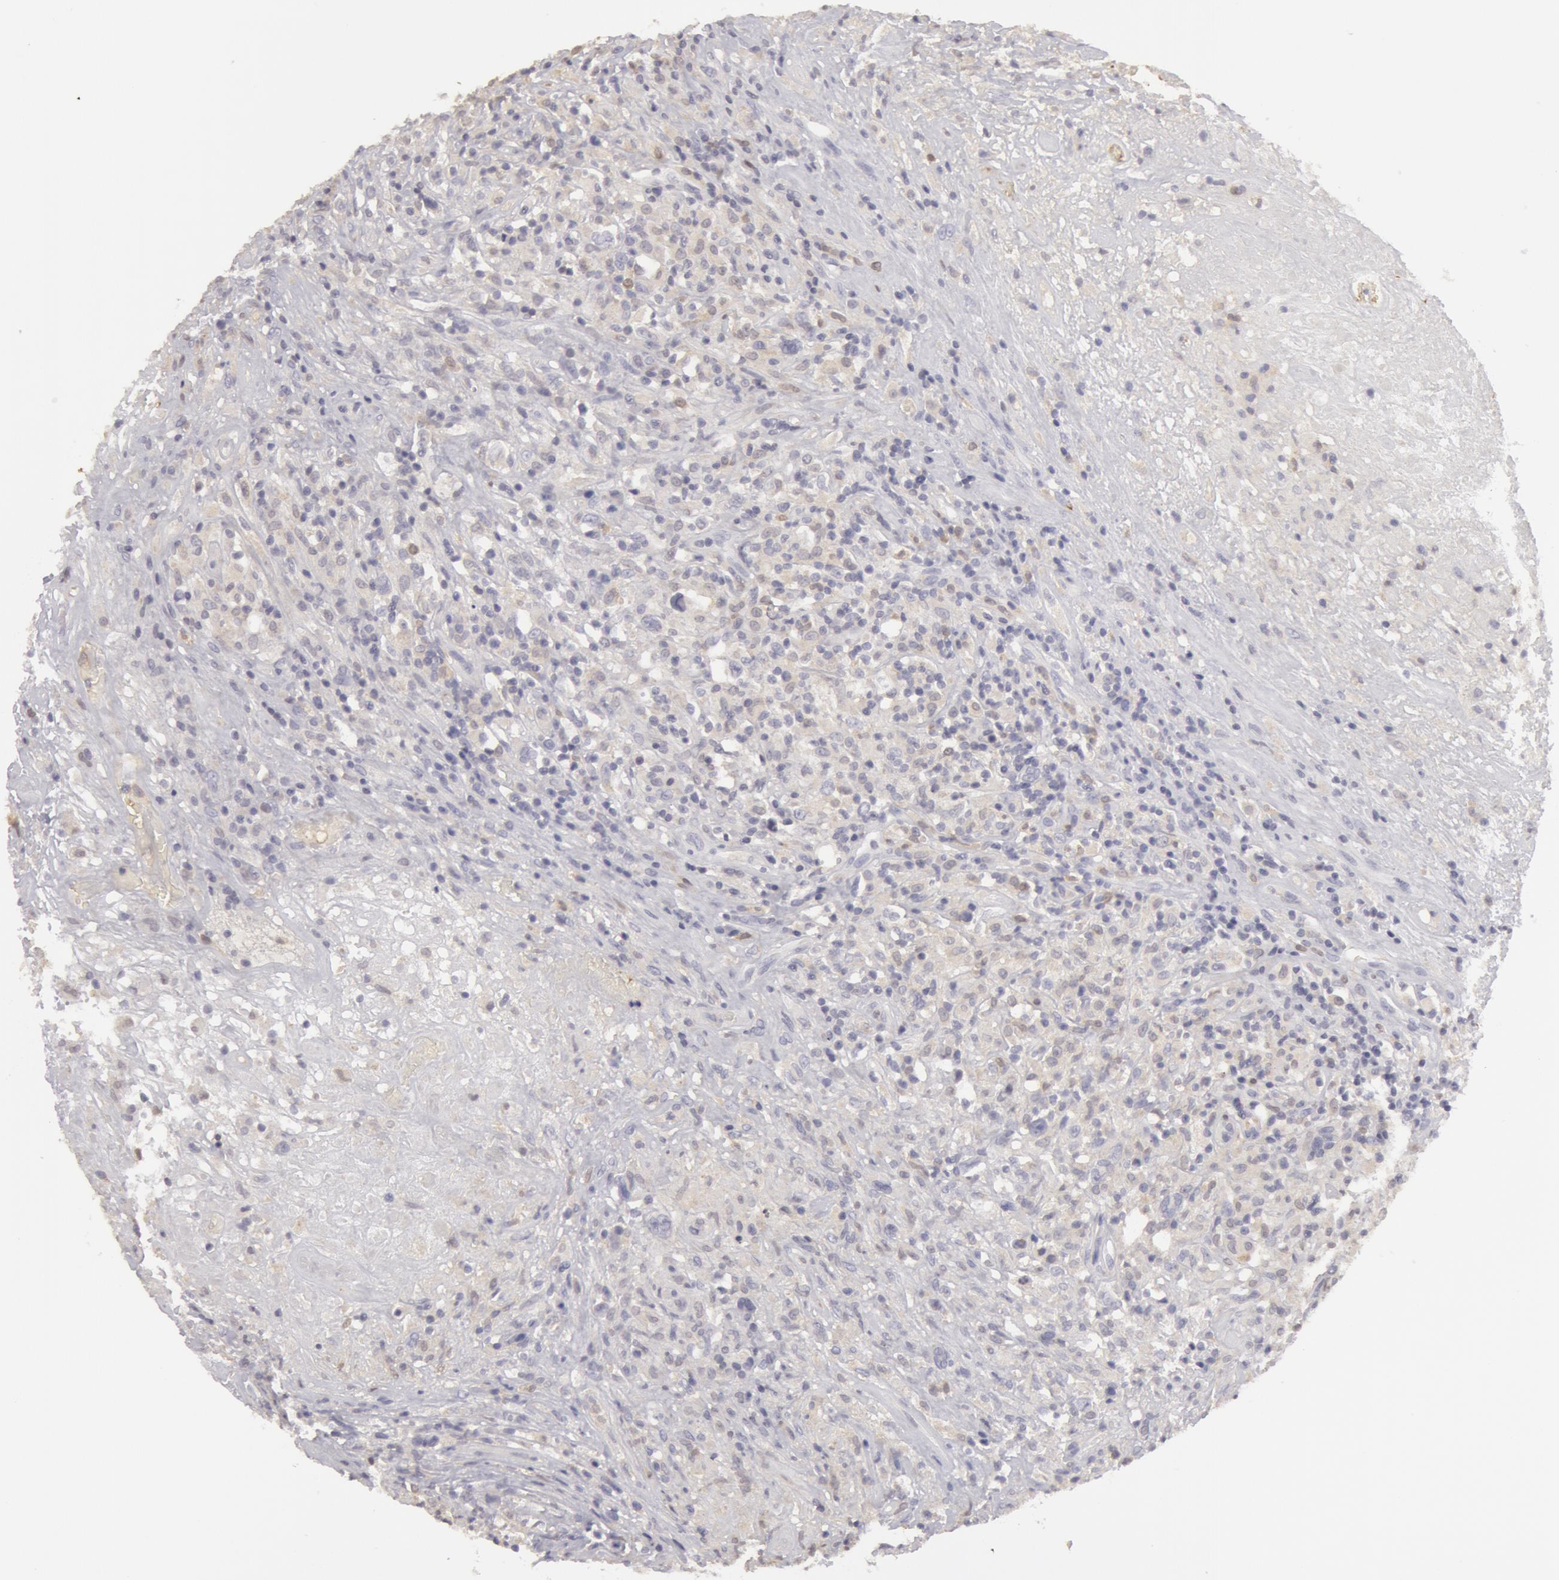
{"staining": {"intensity": "negative", "quantity": "none", "location": "none"}, "tissue": "lymphoma", "cell_type": "Tumor cells", "image_type": "cancer", "snomed": [{"axis": "morphology", "description": "Hodgkin's disease, NOS"}, {"axis": "topography", "description": "Lymph node"}], "caption": "This is an immunohistochemistry image of lymphoma. There is no staining in tumor cells.", "gene": "CAT", "patient": {"sex": "male", "age": 46}}